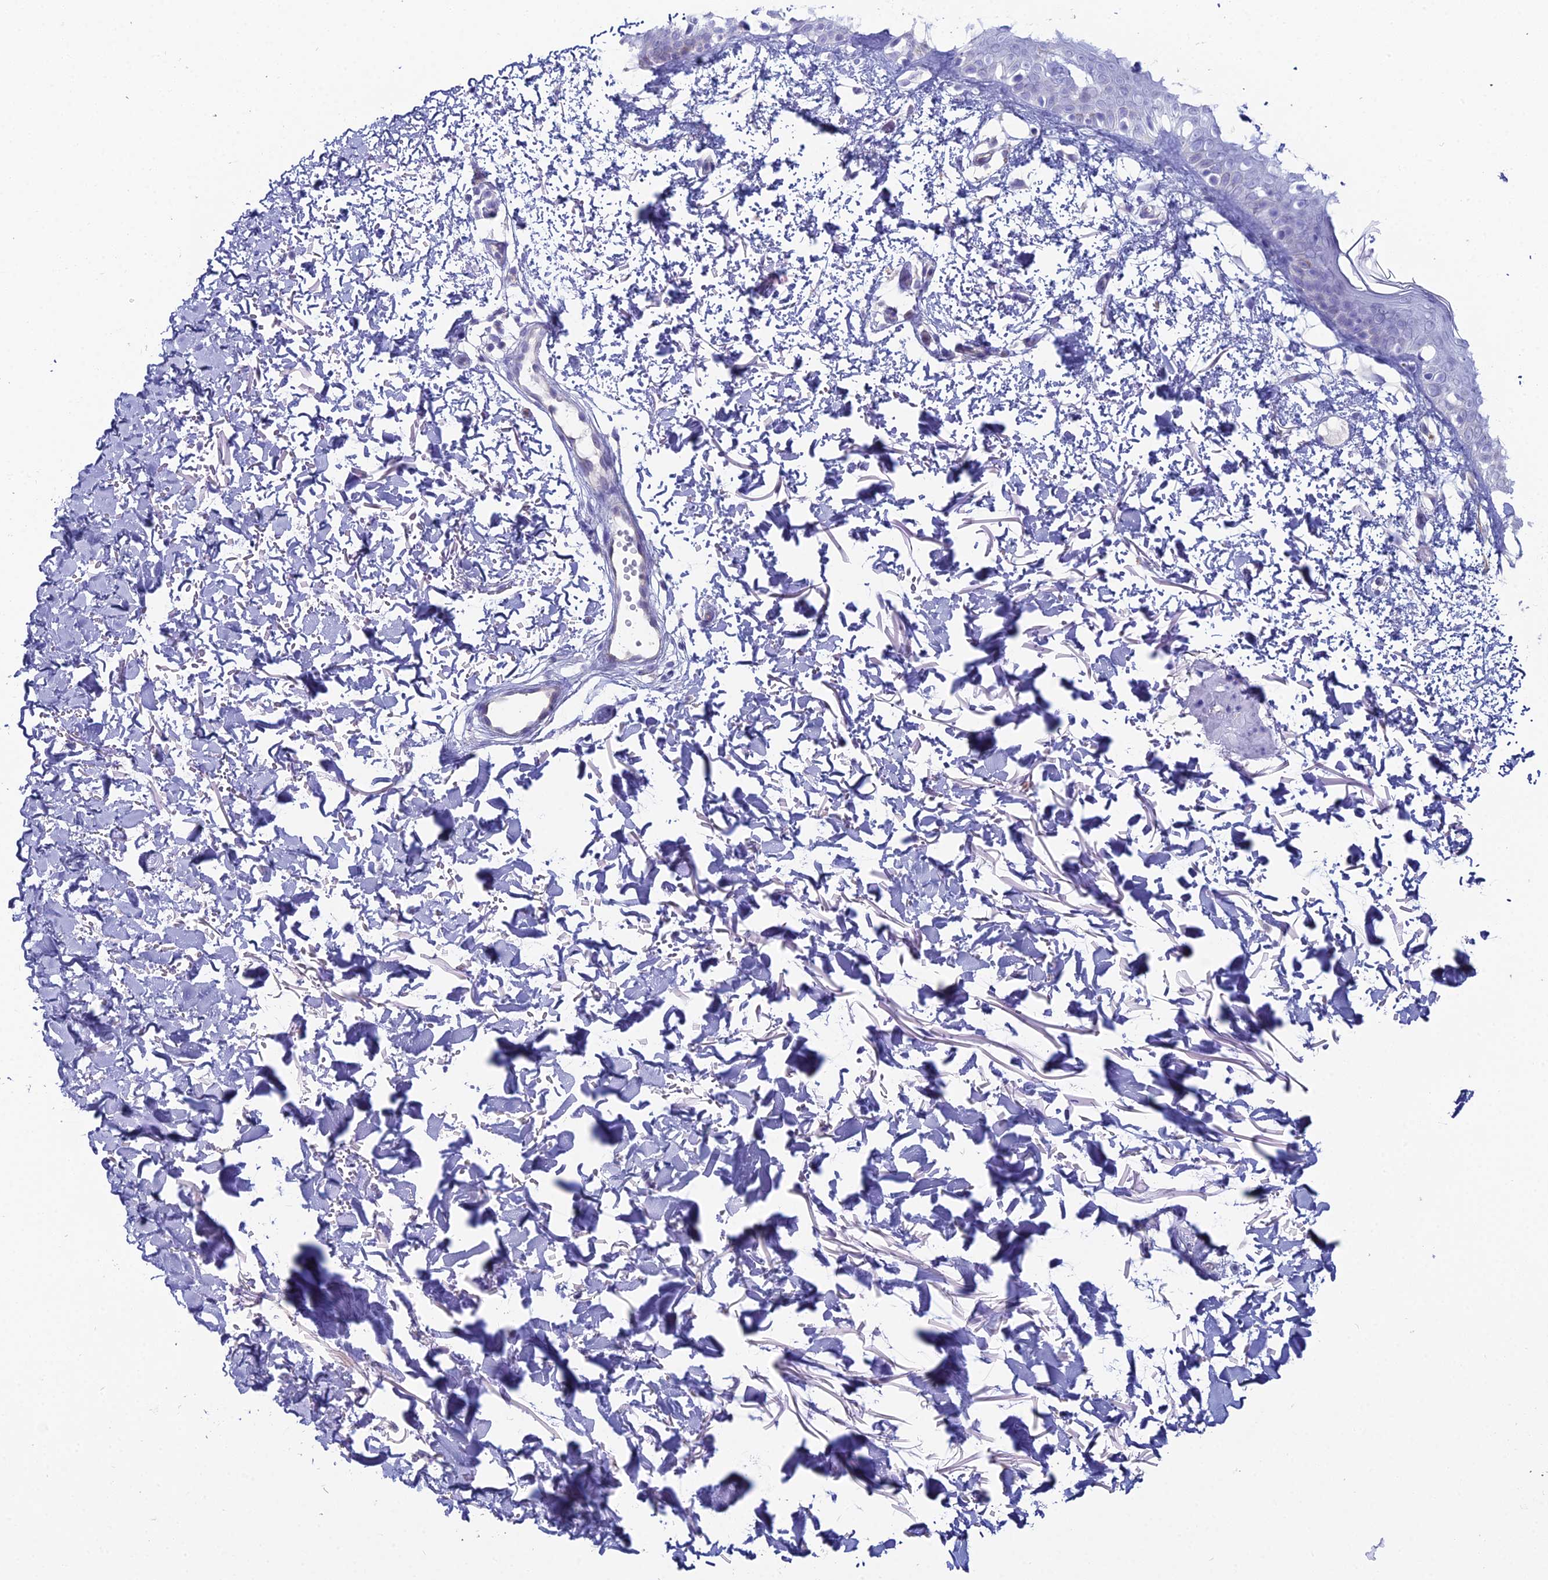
{"staining": {"intensity": "negative", "quantity": "none", "location": "none"}, "tissue": "skin", "cell_type": "Fibroblasts", "image_type": "normal", "snomed": [{"axis": "morphology", "description": "Normal tissue, NOS"}, {"axis": "topography", "description": "Skin"}], "caption": "This image is of benign skin stained with immunohistochemistry (IHC) to label a protein in brown with the nuclei are counter-stained blue. There is no positivity in fibroblasts. (DAB (3,3'-diaminobenzidine) immunohistochemistry, high magnification).", "gene": "ACE", "patient": {"sex": "male", "age": 66}}